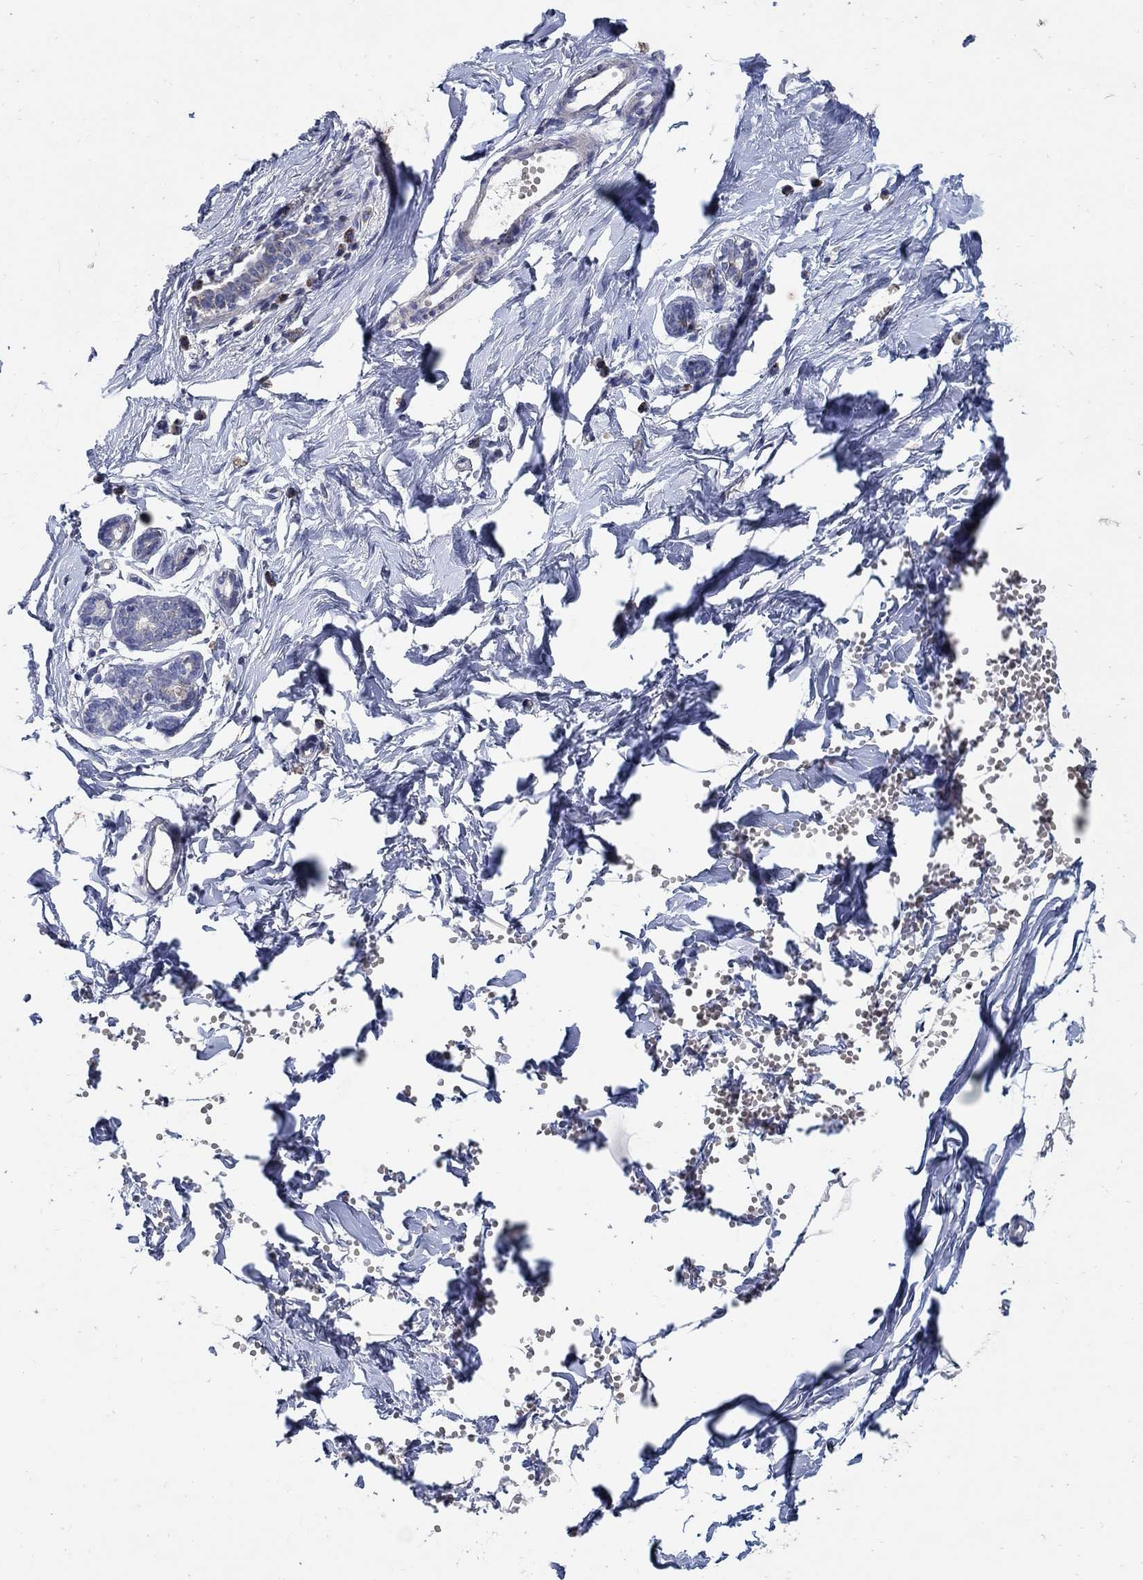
{"staining": {"intensity": "negative", "quantity": "none", "location": "none"}, "tissue": "breast", "cell_type": "Adipocytes", "image_type": "normal", "snomed": [{"axis": "morphology", "description": "Normal tissue, NOS"}, {"axis": "topography", "description": "Breast"}], "caption": "IHC photomicrograph of normal human breast stained for a protein (brown), which exhibits no positivity in adipocytes.", "gene": "HMX2", "patient": {"sex": "female", "age": 37}}